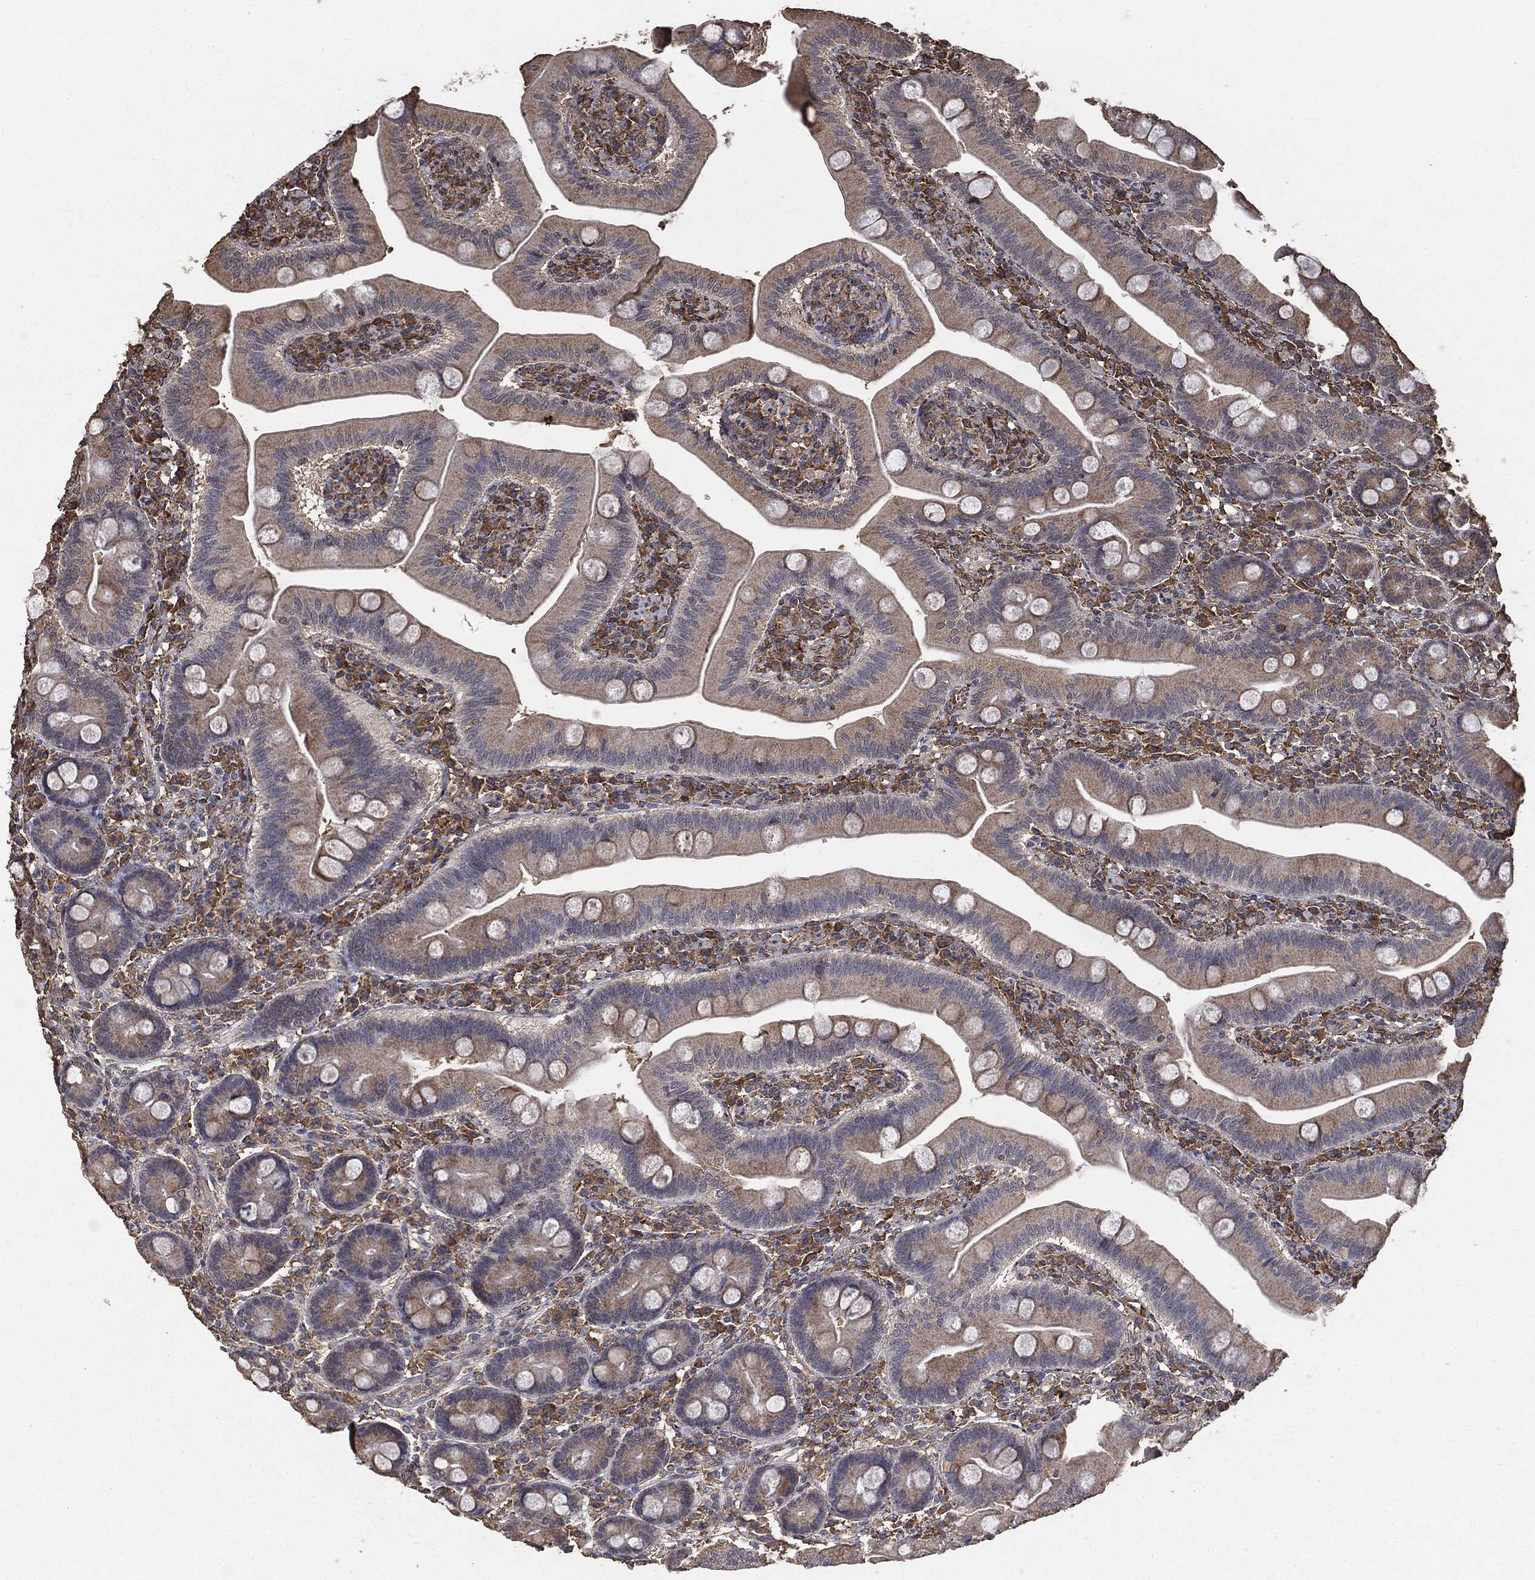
{"staining": {"intensity": "weak", "quantity": "25%-75%", "location": "cytoplasmic/membranous"}, "tissue": "duodenum", "cell_type": "Glandular cells", "image_type": "normal", "snomed": [{"axis": "morphology", "description": "Normal tissue, NOS"}, {"axis": "topography", "description": "Duodenum"}], "caption": "Human duodenum stained for a protein (brown) demonstrates weak cytoplasmic/membranous positive expression in approximately 25%-75% of glandular cells.", "gene": "MTOR", "patient": {"sex": "male", "age": 59}}